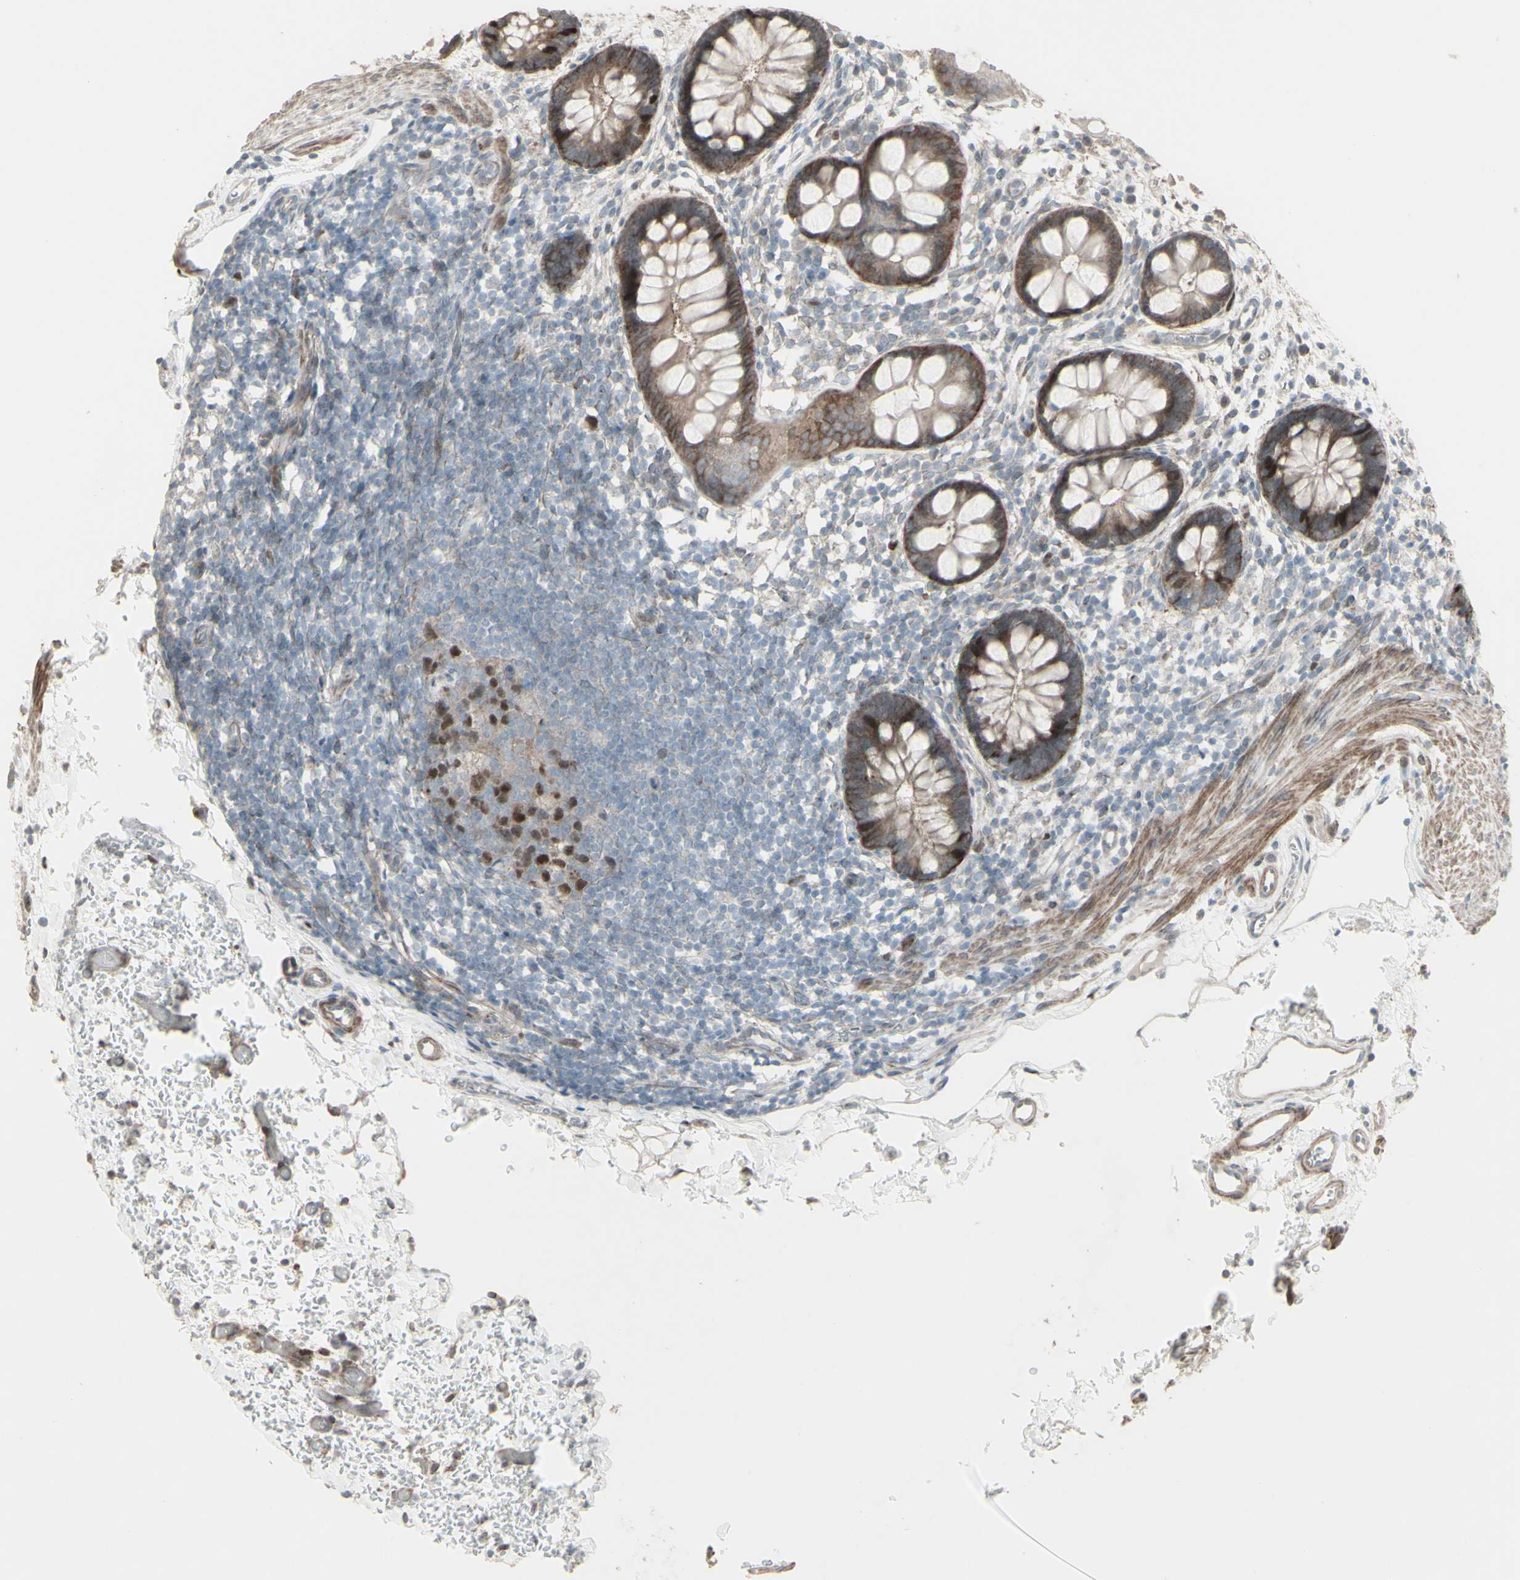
{"staining": {"intensity": "strong", "quantity": "<25%", "location": "nuclear"}, "tissue": "rectum", "cell_type": "Glandular cells", "image_type": "normal", "snomed": [{"axis": "morphology", "description": "Normal tissue, NOS"}, {"axis": "topography", "description": "Rectum"}], "caption": "Glandular cells reveal medium levels of strong nuclear expression in about <25% of cells in normal rectum.", "gene": "GMNN", "patient": {"sex": "female", "age": 24}}